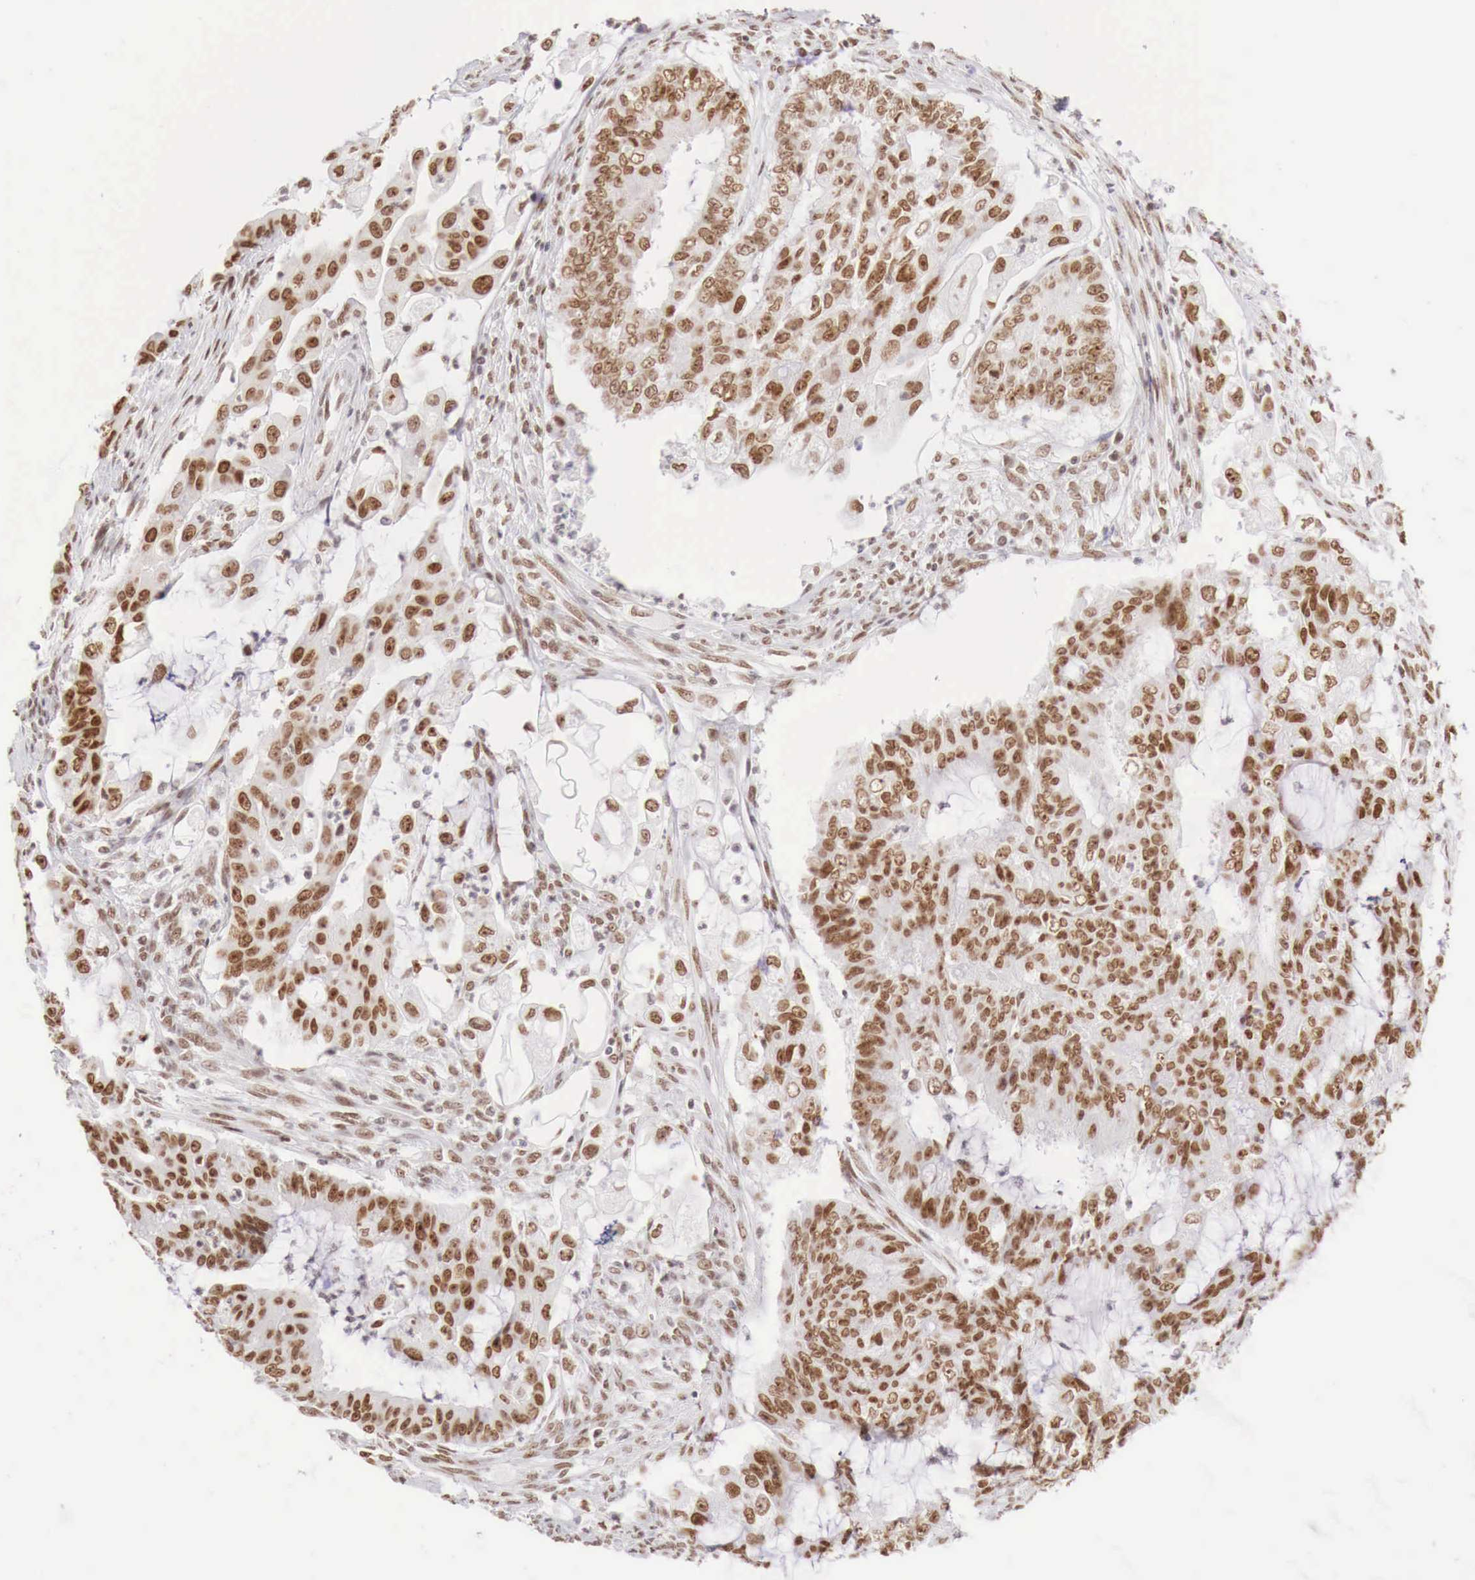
{"staining": {"intensity": "moderate", "quantity": "25%-75%", "location": "nuclear"}, "tissue": "endometrial cancer", "cell_type": "Tumor cells", "image_type": "cancer", "snomed": [{"axis": "morphology", "description": "Adenocarcinoma, NOS"}, {"axis": "topography", "description": "Endometrium"}], "caption": "The image displays a brown stain indicating the presence of a protein in the nuclear of tumor cells in adenocarcinoma (endometrial).", "gene": "PHF14", "patient": {"sex": "female", "age": 75}}